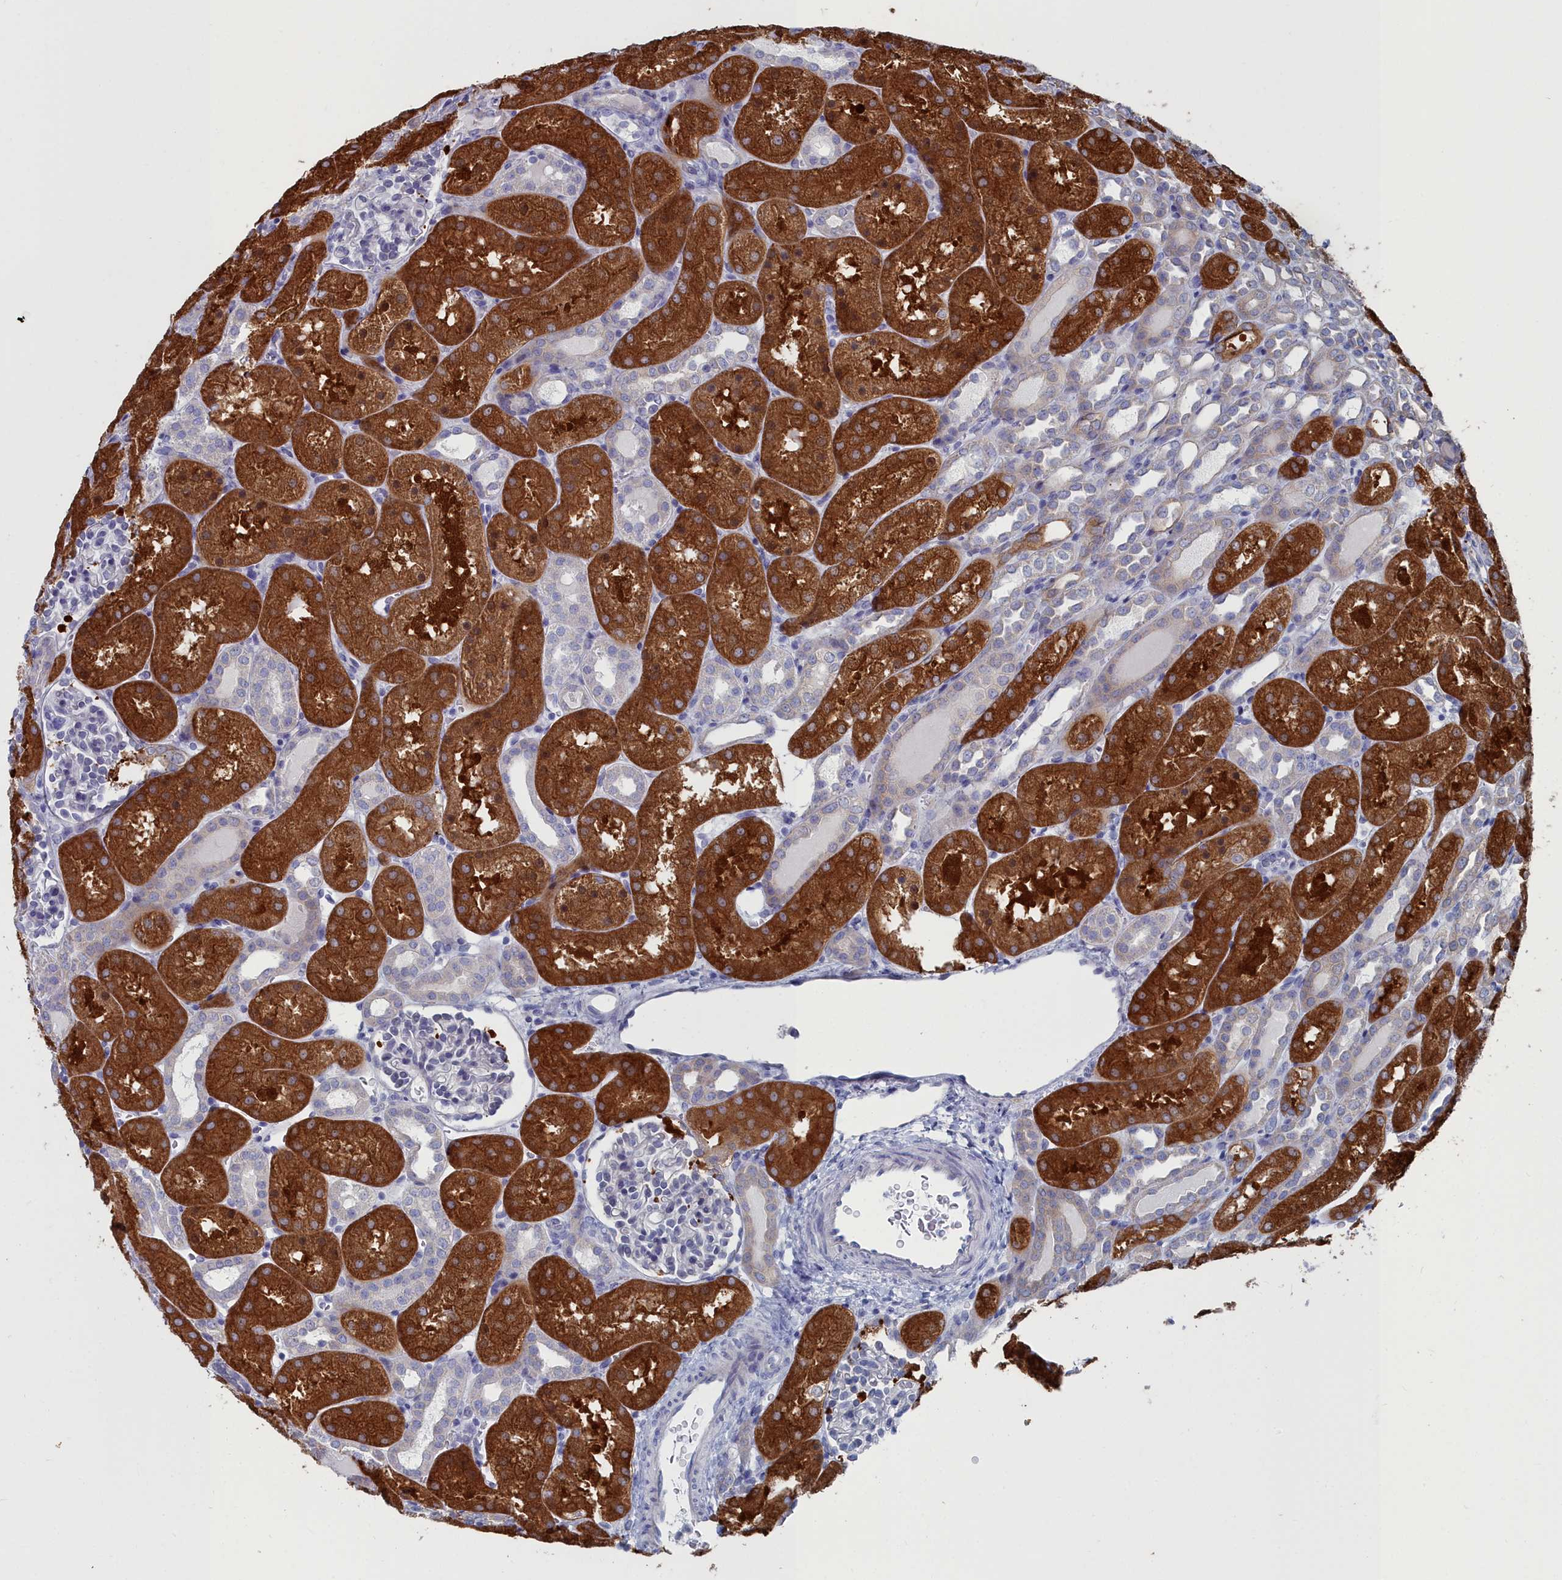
{"staining": {"intensity": "negative", "quantity": "none", "location": "none"}, "tissue": "kidney", "cell_type": "Cells in glomeruli", "image_type": "normal", "snomed": [{"axis": "morphology", "description": "Normal tissue, NOS"}, {"axis": "topography", "description": "Kidney"}], "caption": "This image is of normal kidney stained with IHC to label a protein in brown with the nuclei are counter-stained blue. There is no expression in cells in glomeruli.", "gene": "CCDC149", "patient": {"sex": "male", "age": 1}}